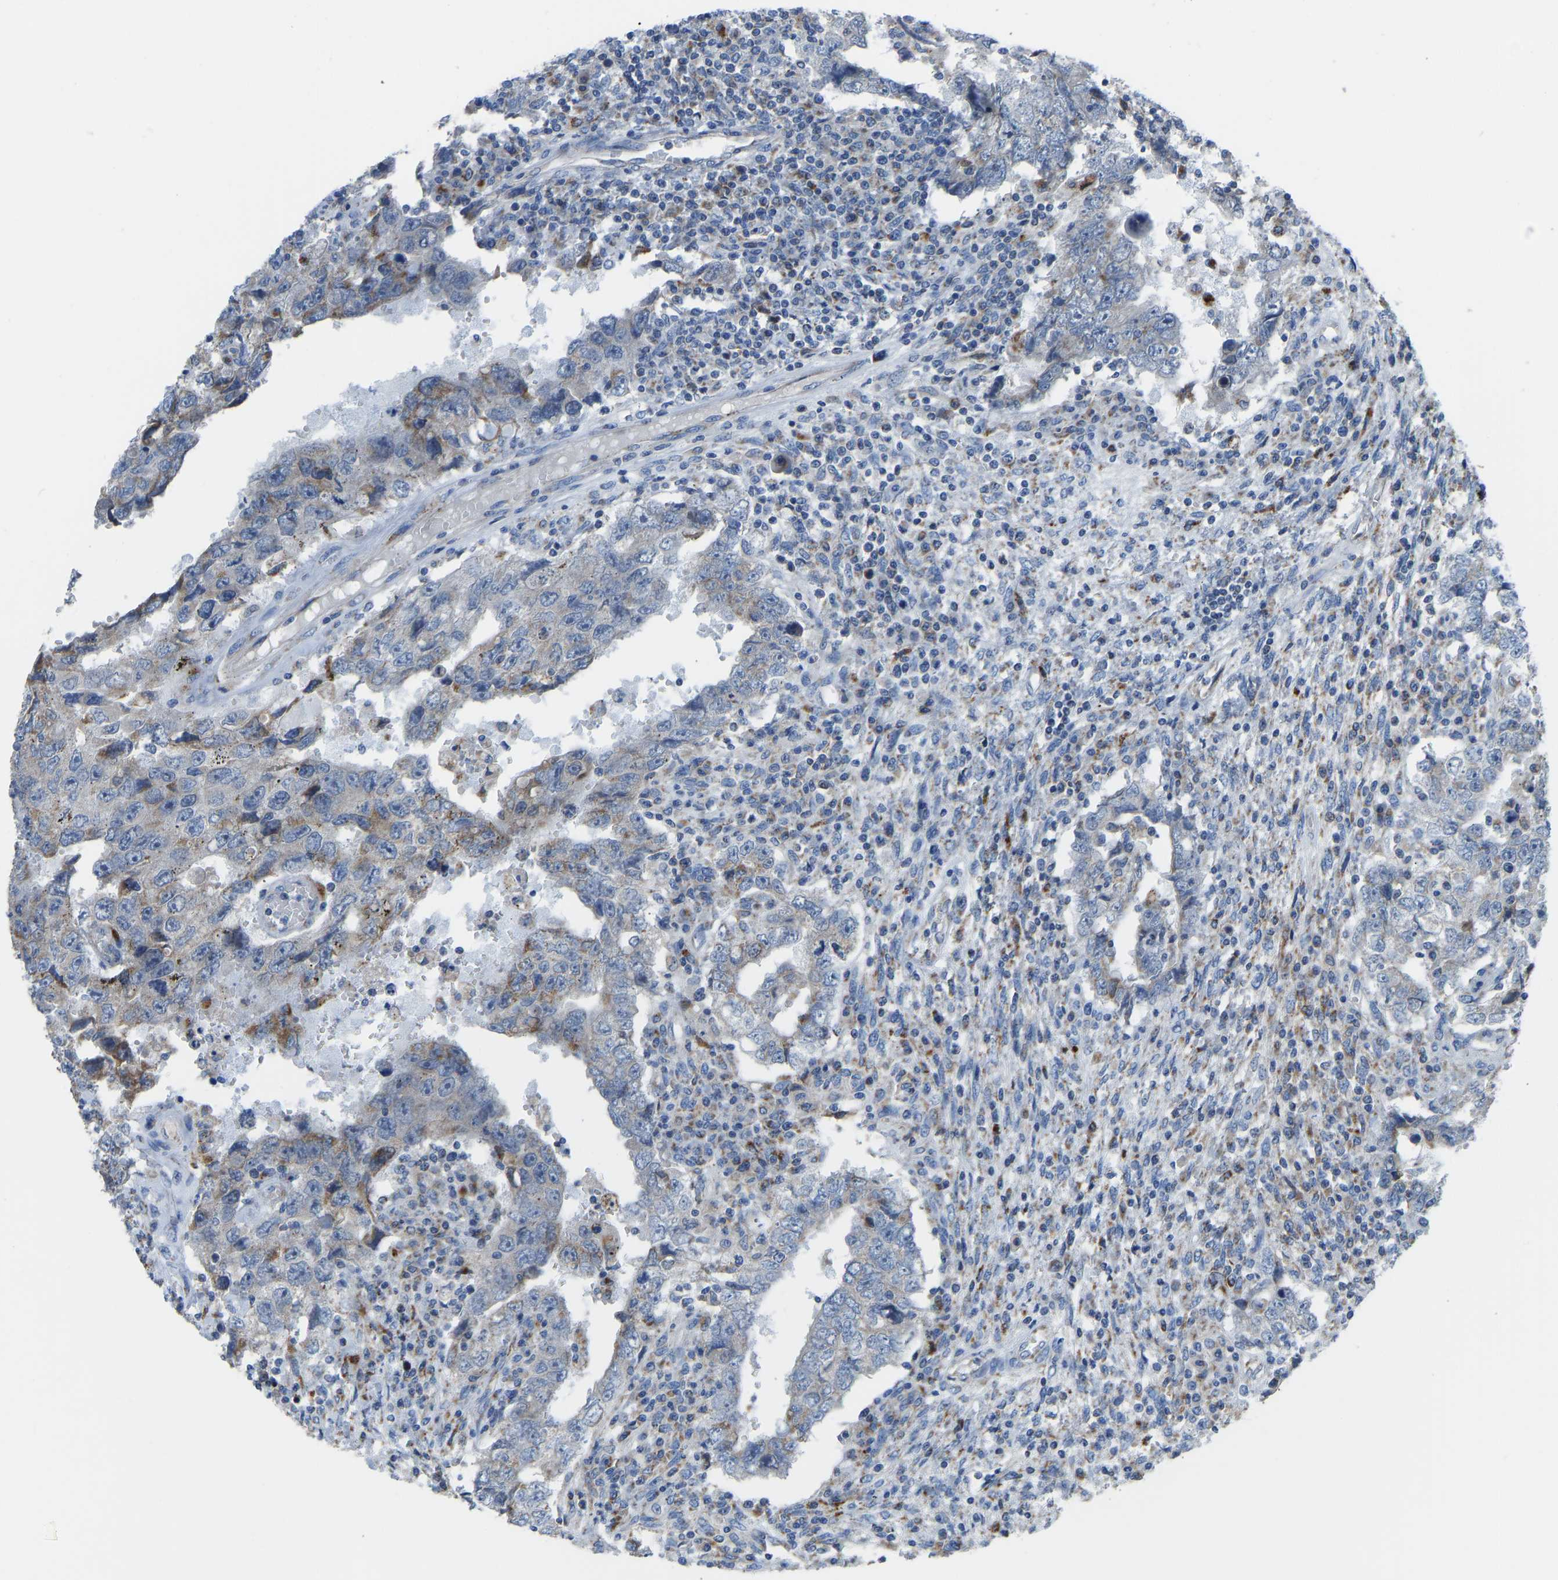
{"staining": {"intensity": "moderate", "quantity": "<25%", "location": "cytoplasmic/membranous"}, "tissue": "testis cancer", "cell_type": "Tumor cells", "image_type": "cancer", "snomed": [{"axis": "morphology", "description": "Carcinoma, Embryonal, NOS"}, {"axis": "topography", "description": "Testis"}], "caption": "Protein staining by IHC displays moderate cytoplasmic/membranous expression in approximately <25% of tumor cells in testis cancer (embryonal carcinoma).", "gene": "SMIM20", "patient": {"sex": "male", "age": 26}}